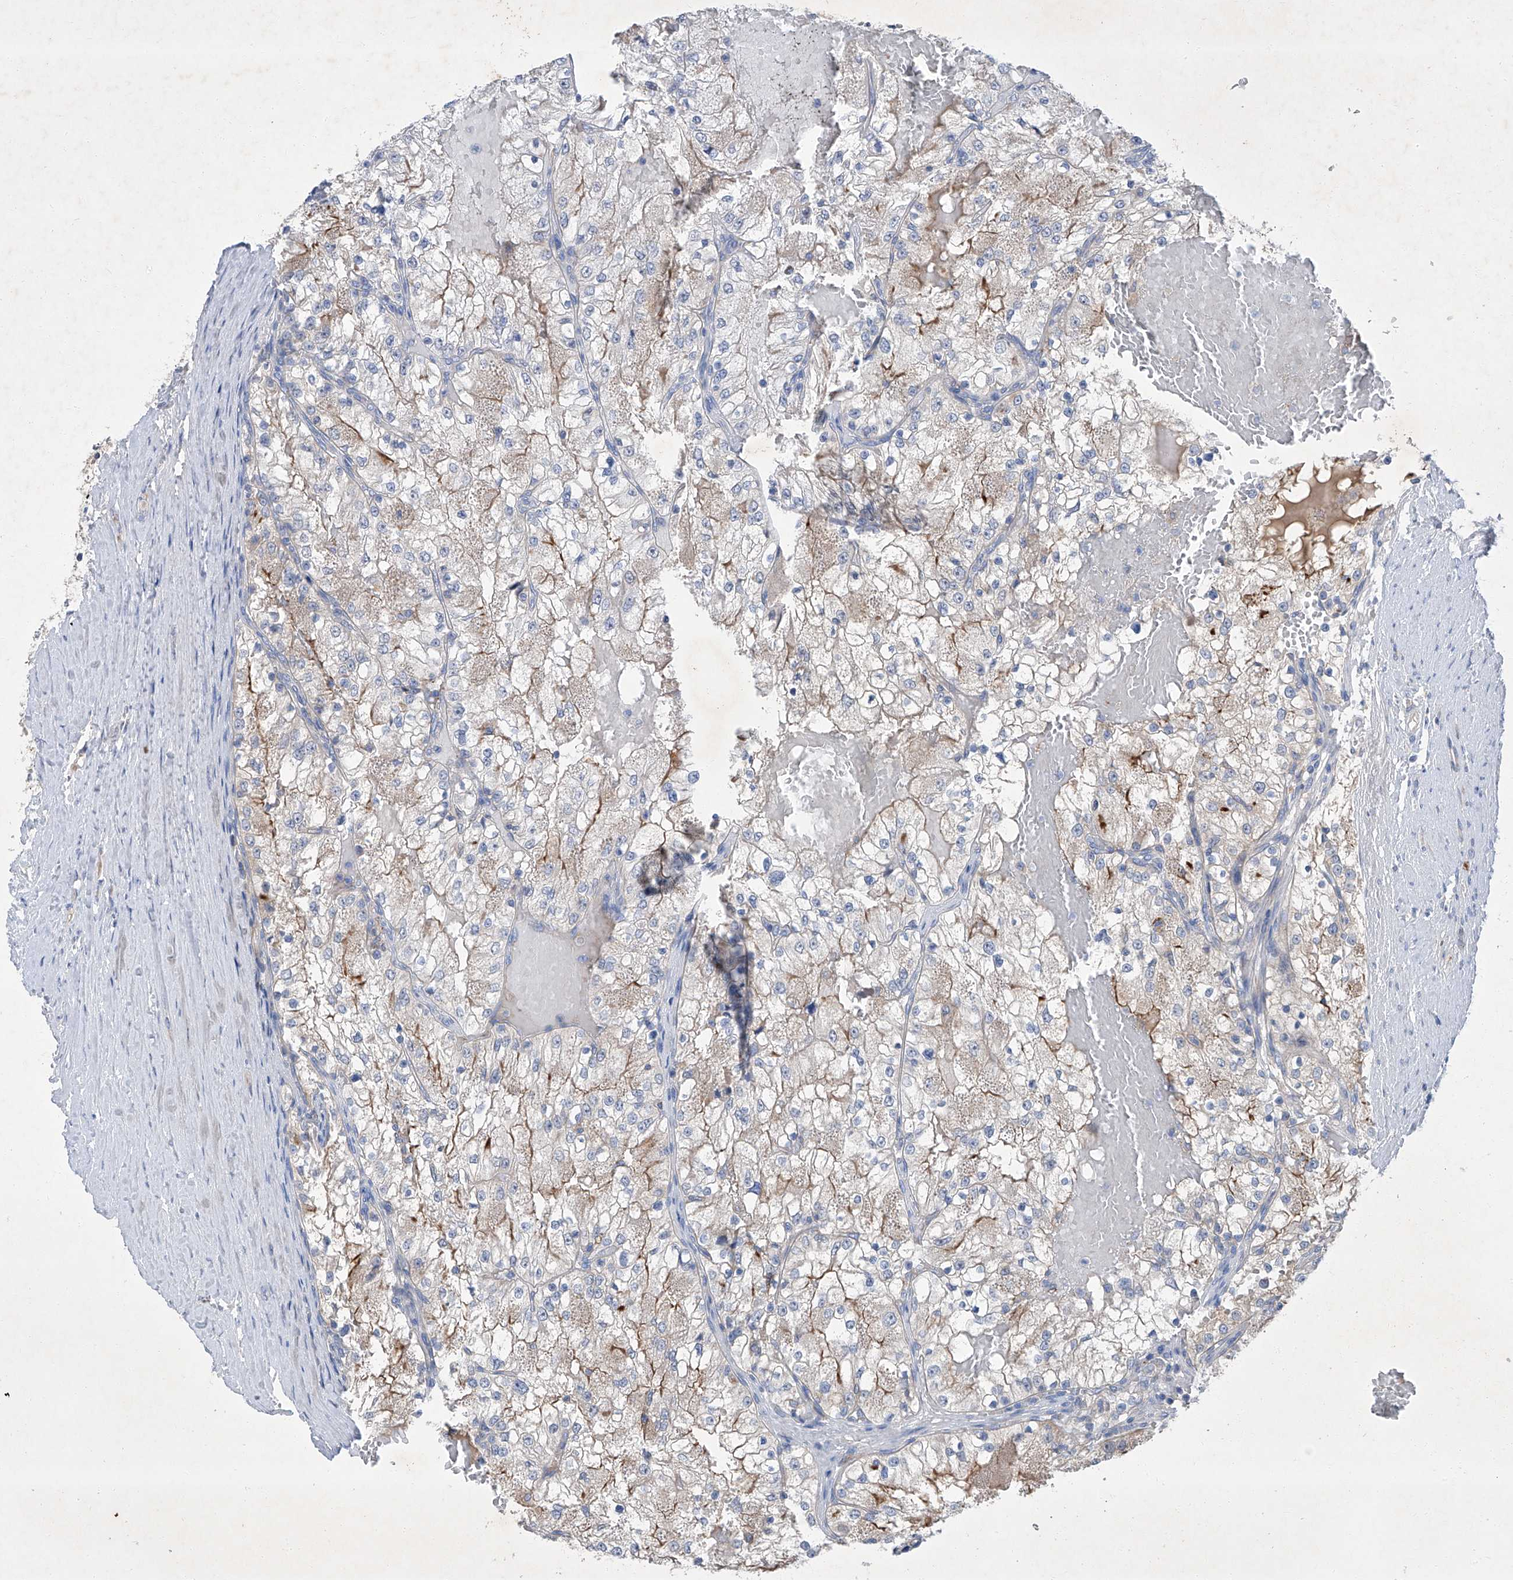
{"staining": {"intensity": "moderate", "quantity": "<25%", "location": "cytoplasmic/membranous"}, "tissue": "renal cancer", "cell_type": "Tumor cells", "image_type": "cancer", "snomed": [{"axis": "morphology", "description": "Normal tissue, NOS"}, {"axis": "morphology", "description": "Adenocarcinoma, NOS"}, {"axis": "topography", "description": "Kidney"}], "caption": "Adenocarcinoma (renal) stained for a protein reveals moderate cytoplasmic/membranous positivity in tumor cells. (DAB IHC, brown staining for protein, blue staining for nuclei).", "gene": "SBK2", "patient": {"sex": "male", "age": 68}}